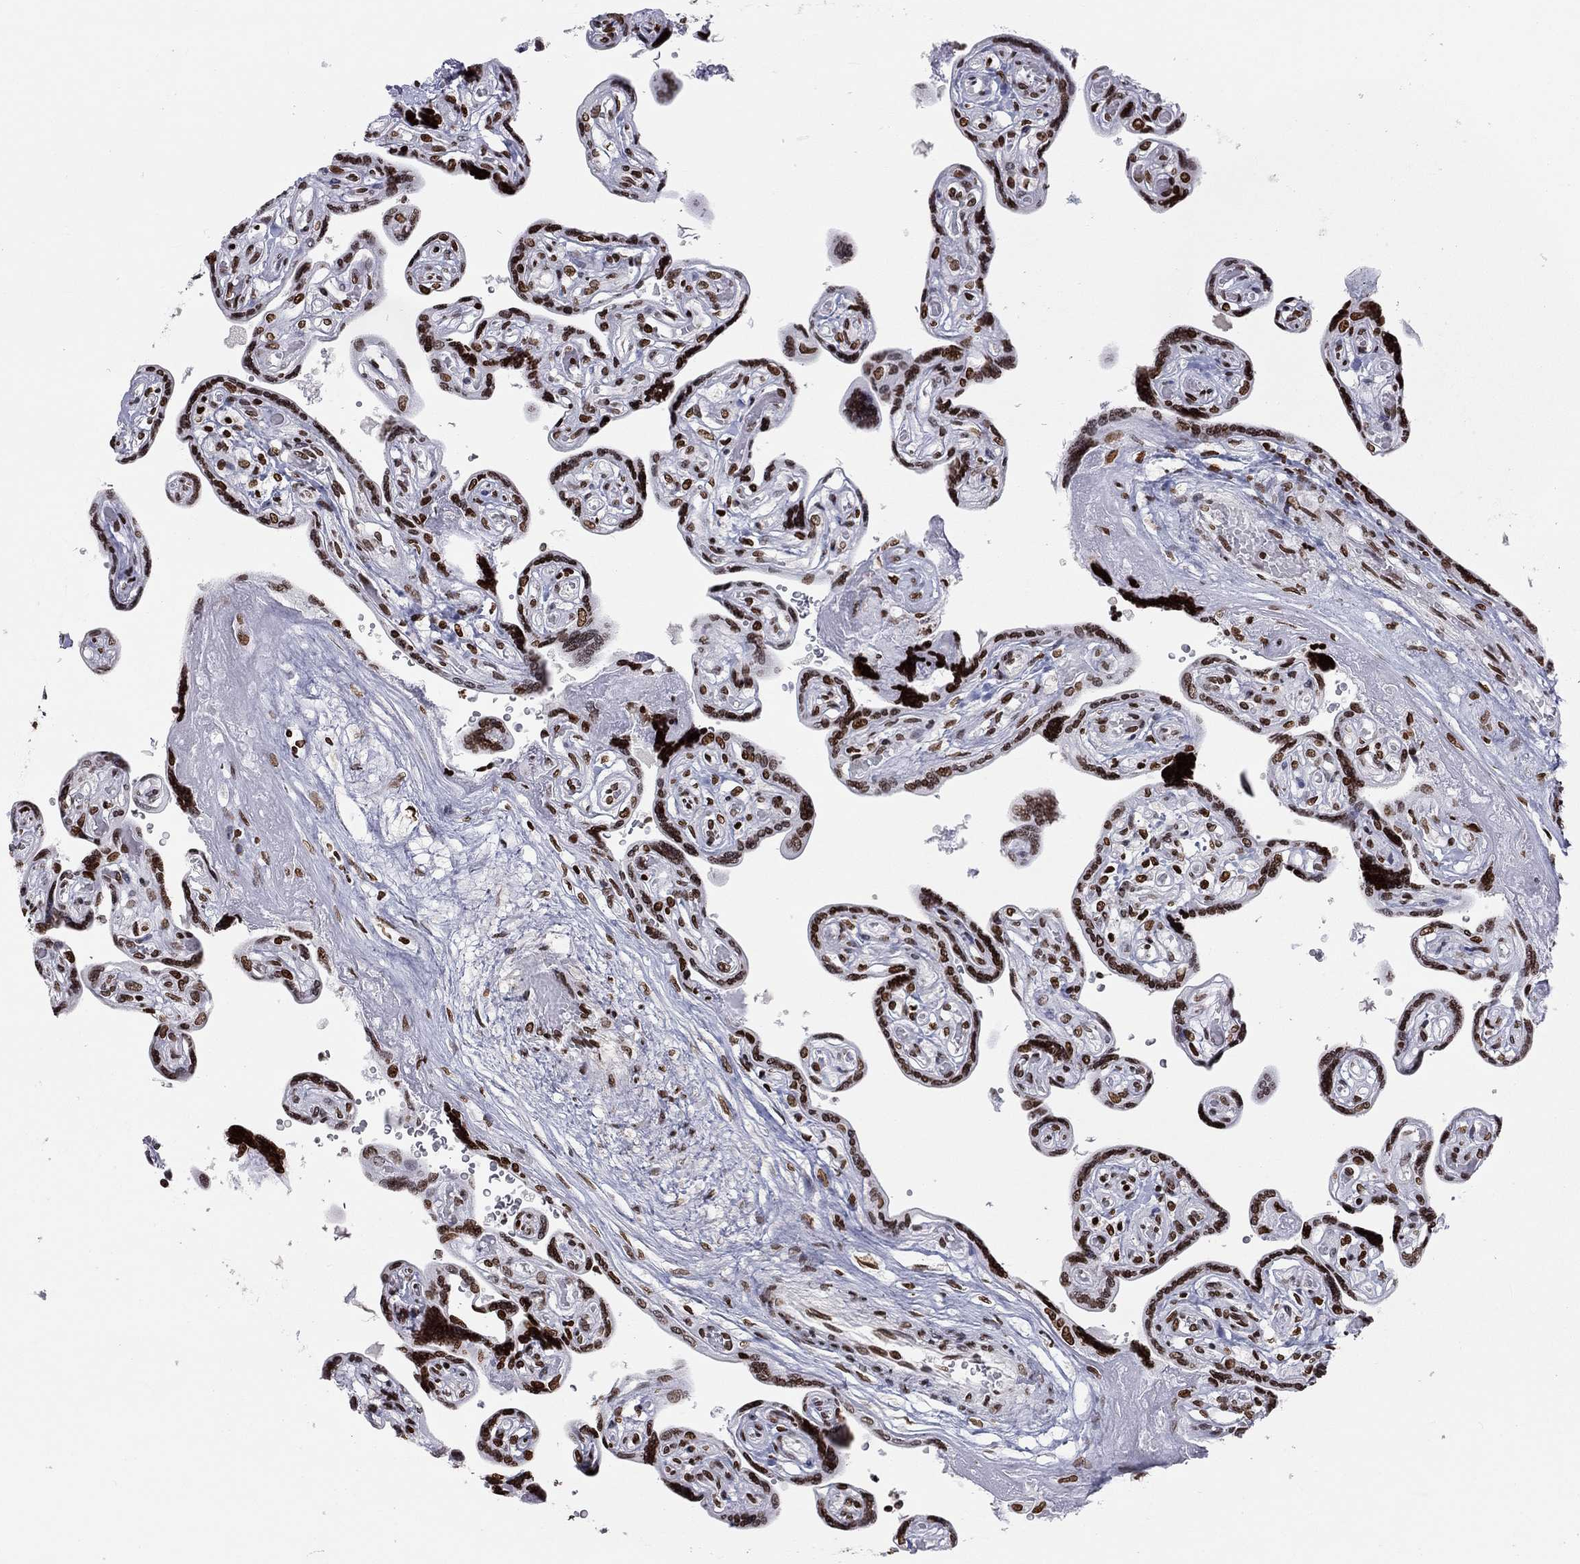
{"staining": {"intensity": "moderate", "quantity": ">75%", "location": "nuclear"}, "tissue": "placenta", "cell_type": "Decidual cells", "image_type": "normal", "snomed": [{"axis": "morphology", "description": "Normal tissue, NOS"}, {"axis": "topography", "description": "Placenta"}], "caption": "DAB immunohistochemical staining of benign placenta shows moderate nuclear protein positivity in approximately >75% of decidual cells.", "gene": "H2AX", "patient": {"sex": "female", "age": 32}}